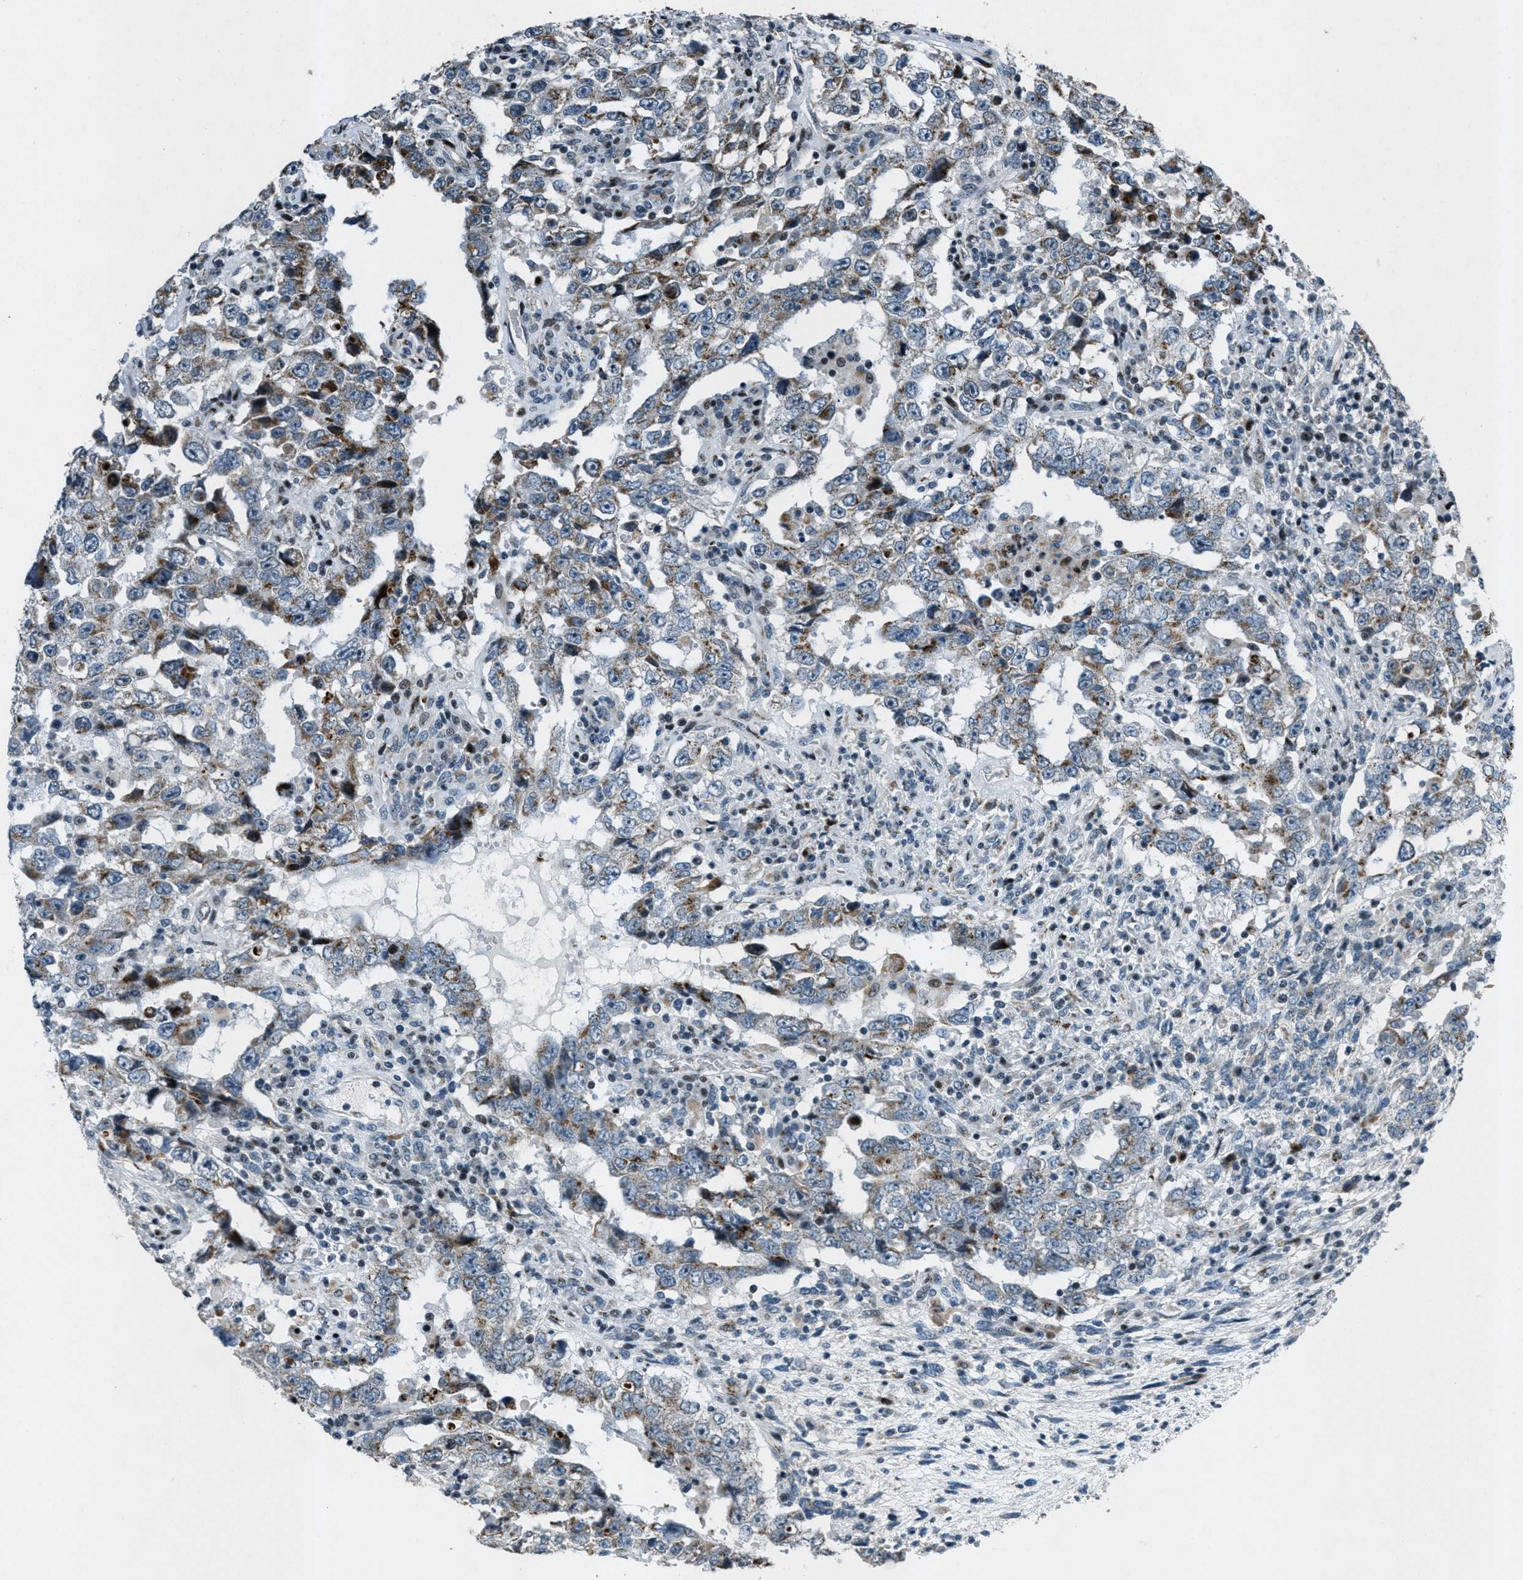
{"staining": {"intensity": "moderate", "quantity": "25%-75%", "location": "cytoplasmic/membranous"}, "tissue": "testis cancer", "cell_type": "Tumor cells", "image_type": "cancer", "snomed": [{"axis": "morphology", "description": "Carcinoma, Embryonal, NOS"}, {"axis": "topography", "description": "Testis"}], "caption": "Human embryonal carcinoma (testis) stained with a brown dye demonstrates moderate cytoplasmic/membranous positive staining in about 25%-75% of tumor cells.", "gene": "GPC6", "patient": {"sex": "male", "age": 26}}